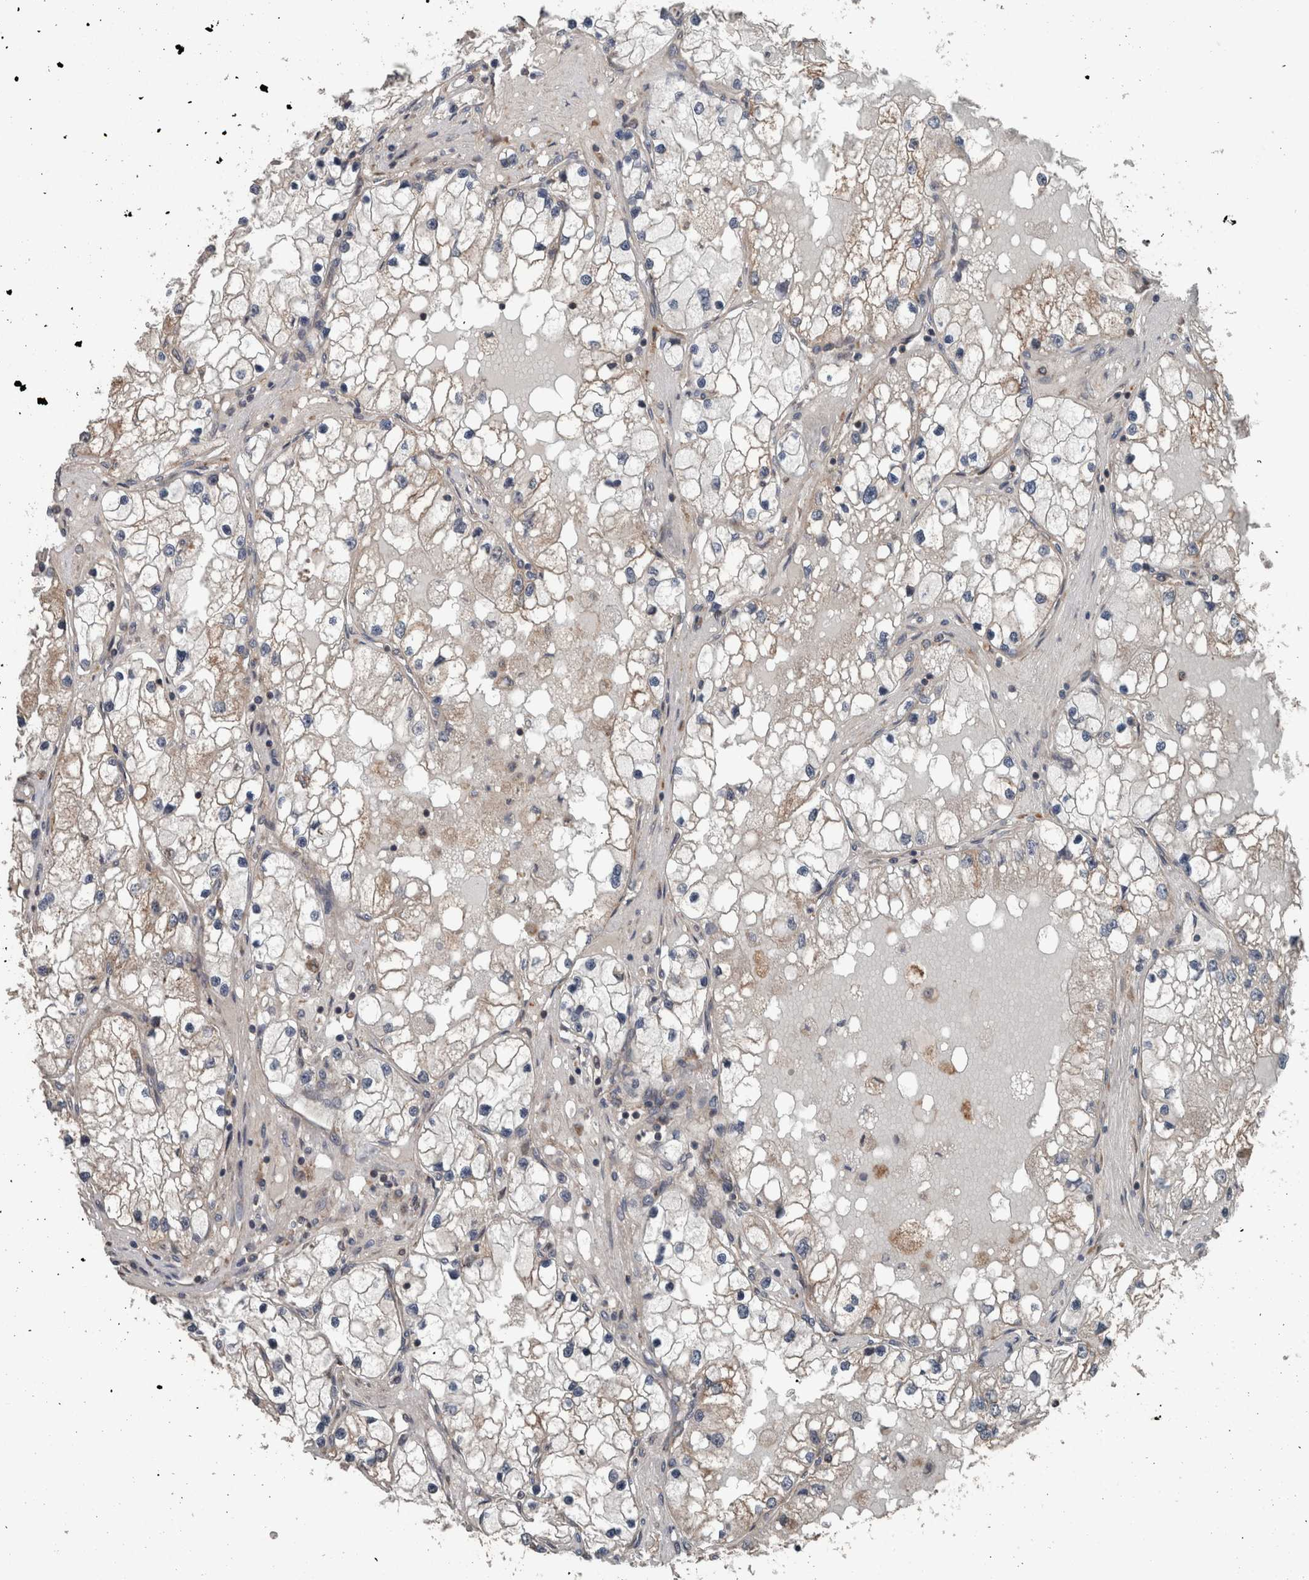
{"staining": {"intensity": "weak", "quantity": "<25%", "location": "cytoplasmic/membranous"}, "tissue": "renal cancer", "cell_type": "Tumor cells", "image_type": "cancer", "snomed": [{"axis": "morphology", "description": "Adenocarcinoma, NOS"}, {"axis": "topography", "description": "Kidney"}], "caption": "Micrograph shows no significant protein expression in tumor cells of renal cancer (adenocarcinoma). The staining is performed using DAB (3,3'-diaminobenzidine) brown chromogen with nuclei counter-stained in using hematoxylin.", "gene": "RIOK3", "patient": {"sex": "male", "age": 68}}